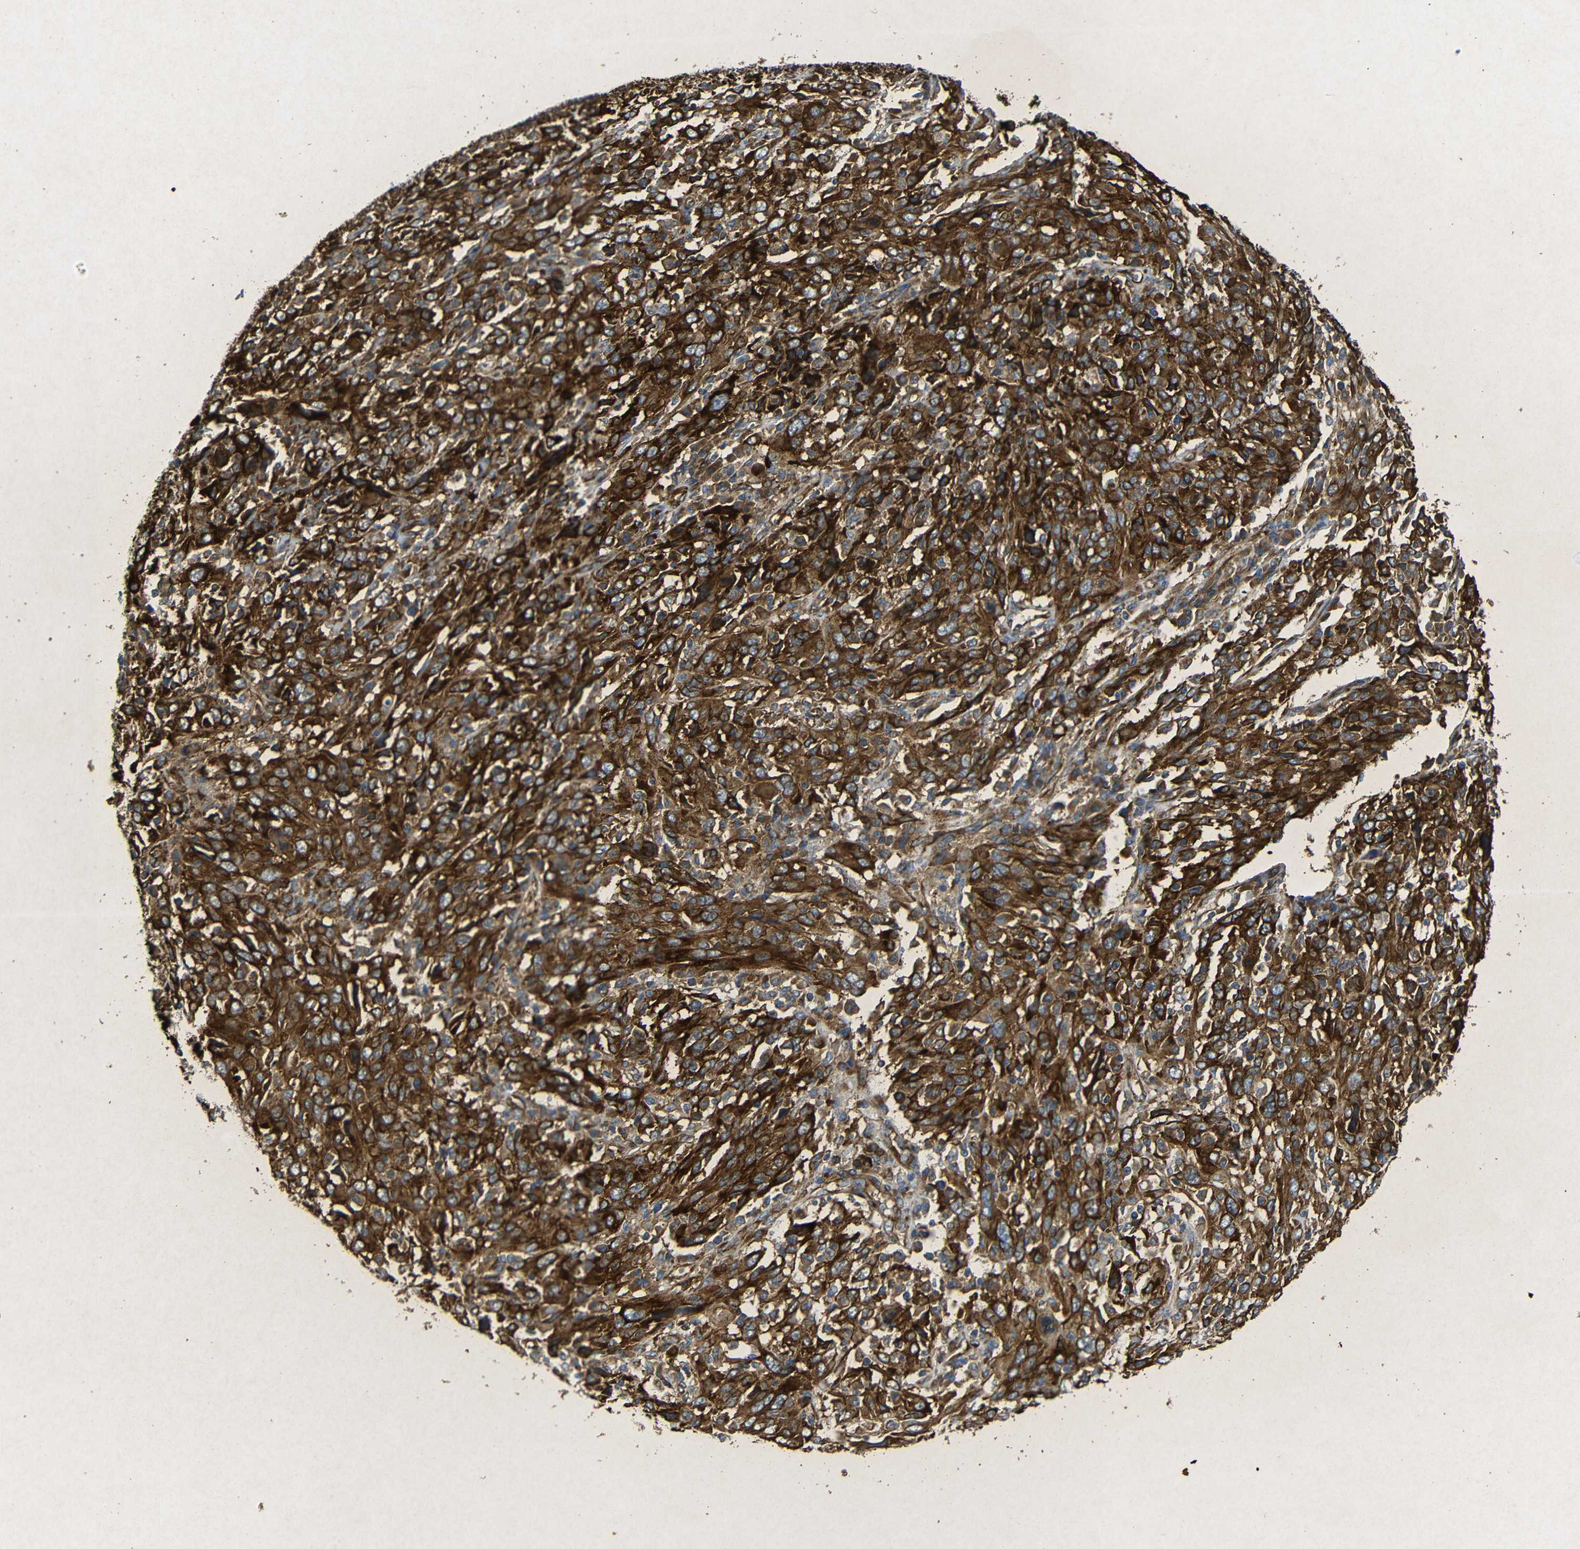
{"staining": {"intensity": "strong", "quantity": ">75%", "location": "cytoplasmic/membranous"}, "tissue": "cervical cancer", "cell_type": "Tumor cells", "image_type": "cancer", "snomed": [{"axis": "morphology", "description": "Squamous cell carcinoma, NOS"}, {"axis": "topography", "description": "Cervix"}], "caption": "IHC micrograph of neoplastic tissue: cervical cancer (squamous cell carcinoma) stained using IHC demonstrates high levels of strong protein expression localized specifically in the cytoplasmic/membranous of tumor cells, appearing as a cytoplasmic/membranous brown color.", "gene": "BTF3", "patient": {"sex": "female", "age": 46}}